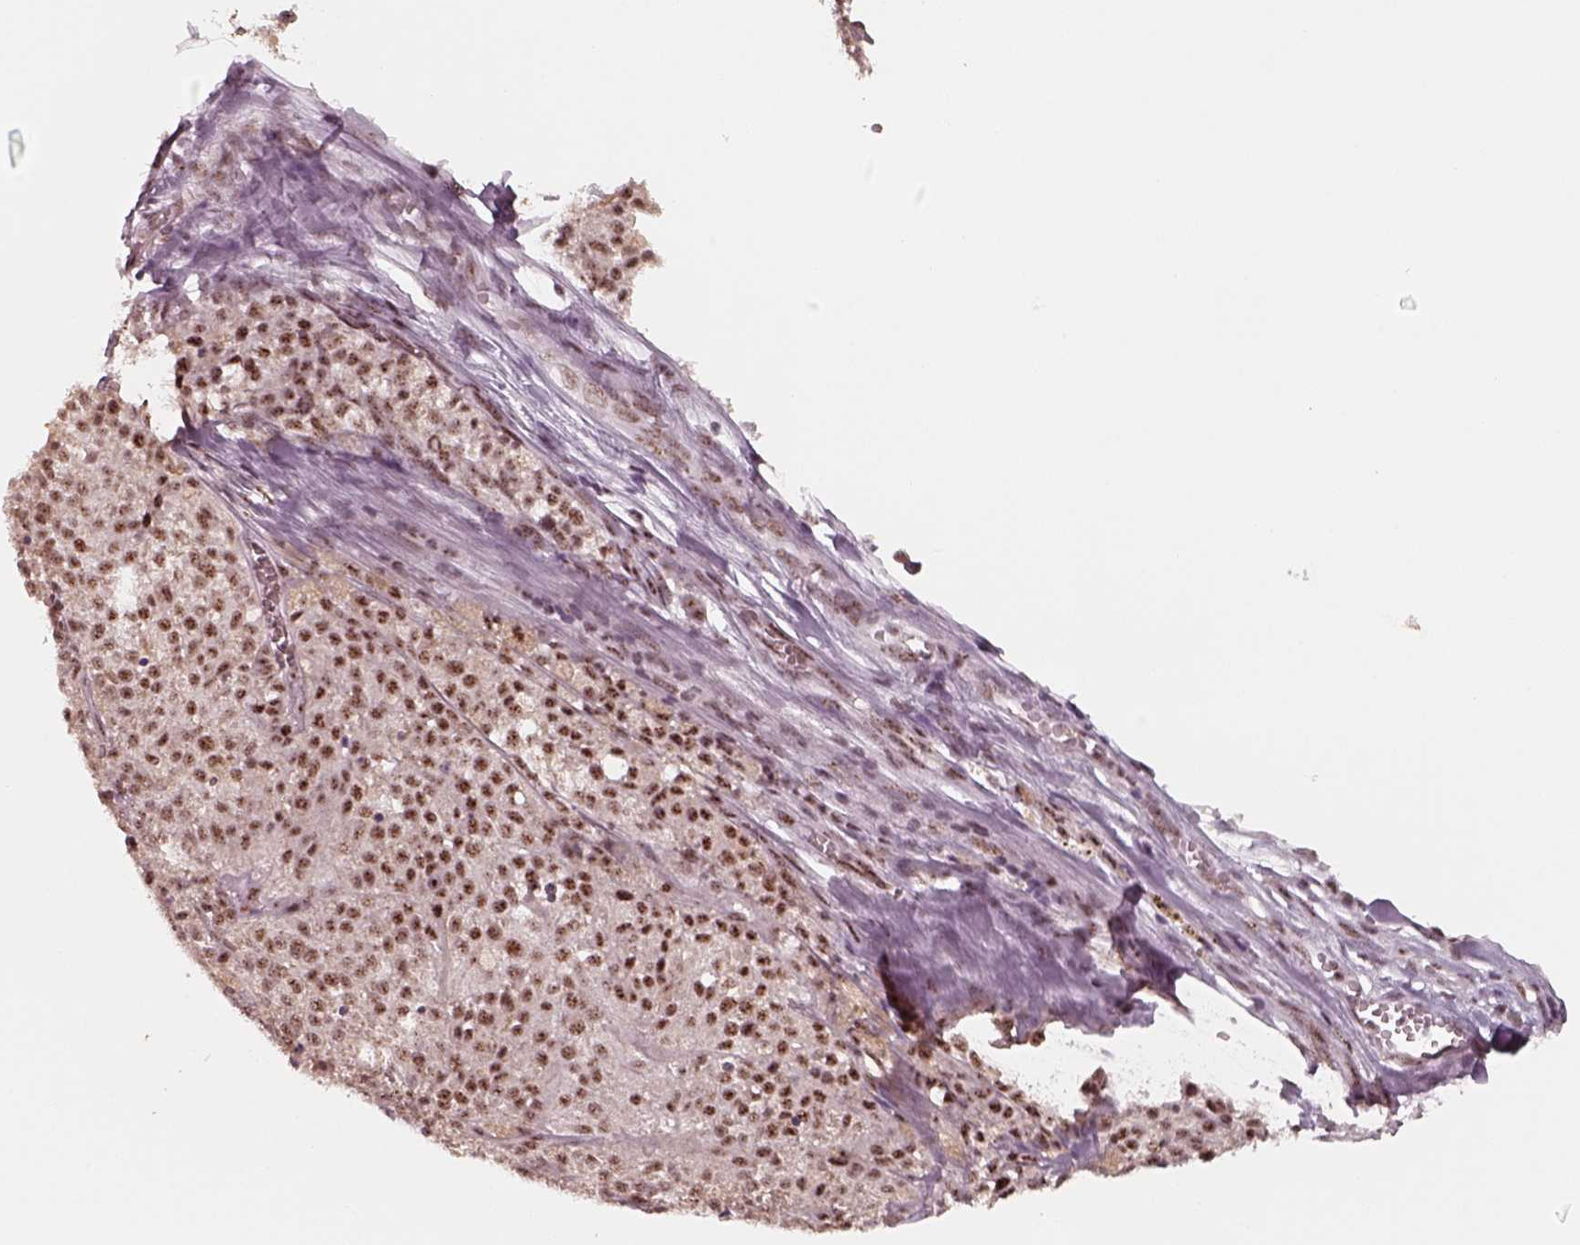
{"staining": {"intensity": "moderate", "quantity": ">75%", "location": "nuclear"}, "tissue": "melanoma", "cell_type": "Tumor cells", "image_type": "cancer", "snomed": [{"axis": "morphology", "description": "Malignant melanoma, Metastatic site"}, {"axis": "topography", "description": "Lymph node"}], "caption": "Malignant melanoma (metastatic site) was stained to show a protein in brown. There is medium levels of moderate nuclear positivity in approximately >75% of tumor cells.", "gene": "ATXN7L3", "patient": {"sex": "female", "age": 64}}